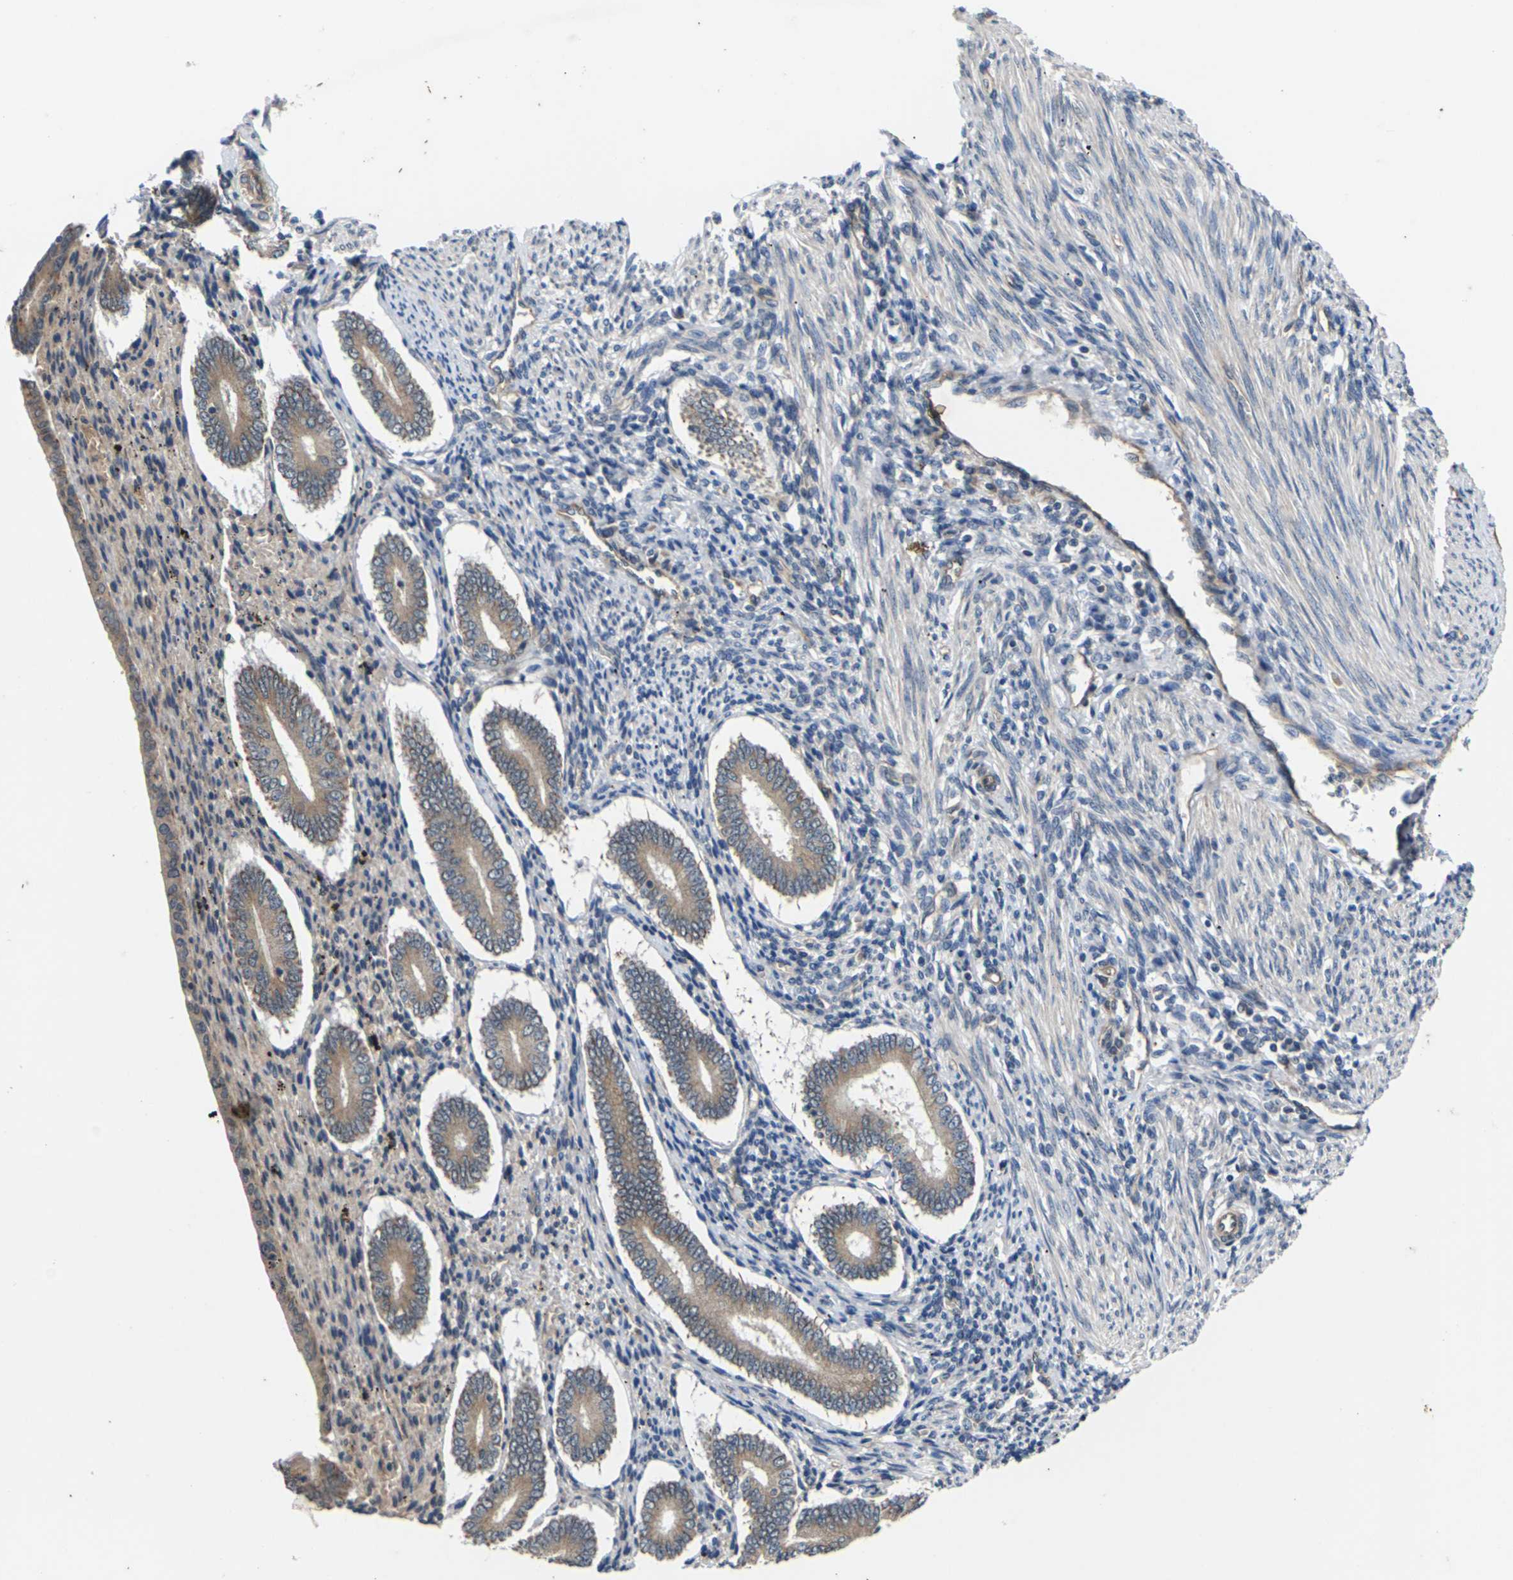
{"staining": {"intensity": "weak", "quantity": "25%-75%", "location": "cytoplasmic/membranous"}, "tissue": "endometrium", "cell_type": "Cells in endometrial stroma", "image_type": "normal", "snomed": [{"axis": "morphology", "description": "Normal tissue, NOS"}, {"axis": "topography", "description": "Endometrium"}], "caption": "There is low levels of weak cytoplasmic/membranous staining in cells in endometrial stroma of unremarkable endometrium, as demonstrated by immunohistochemical staining (brown color).", "gene": "DKK2", "patient": {"sex": "female", "age": 42}}